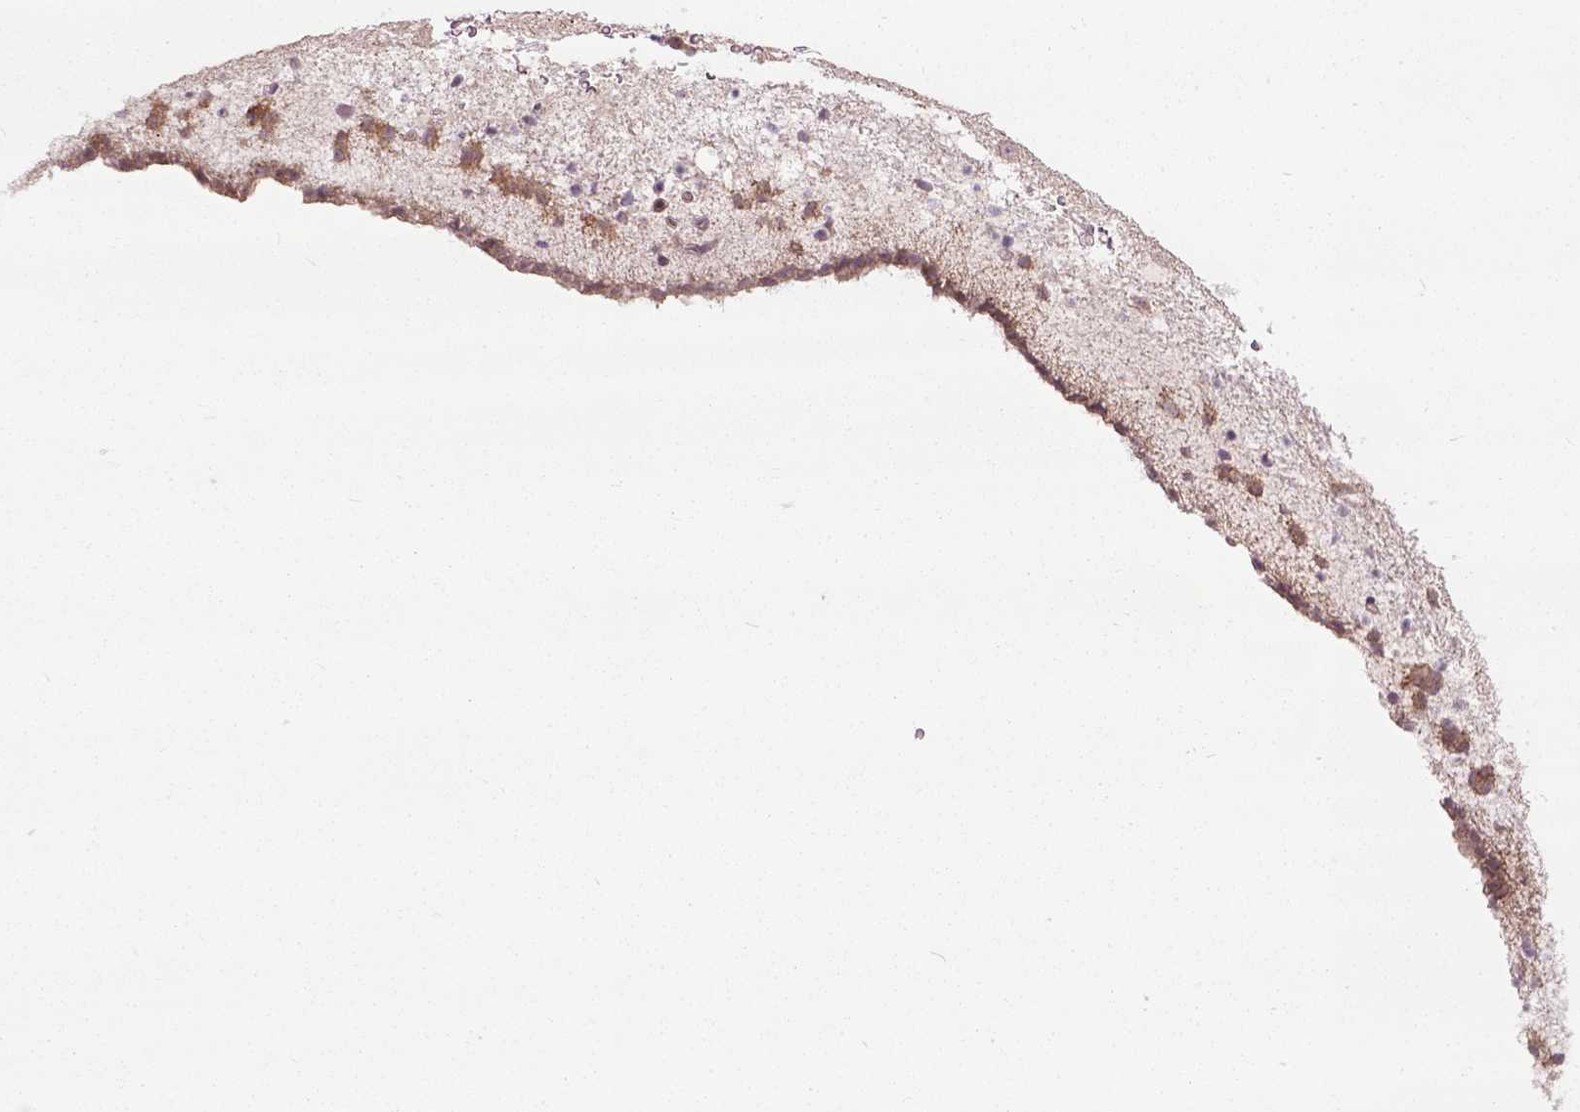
{"staining": {"intensity": "moderate", "quantity": "25%-75%", "location": "cytoplasmic/membranous,nuclear"}, "tissue": "caudate", "cell_type": "Glial cells", "image_type": "normal", "snomed": [{"axis": "morphology", "description": "Normal tissue, NOS"}, {"axis": "topography", "description": "Lateral ventricle wall"}], "caption": "A histopathology image of caudate stained for a protein demonstrates moderate cytoplasmic/membranous,nuclear brown staining in glial cells. (DAB (3,3'-diaminobenzidine) = brown stain, brightfield microscopy at high magnification).", "gene": "PRAG1", "patient": {"sex": "female", "age": 42}}